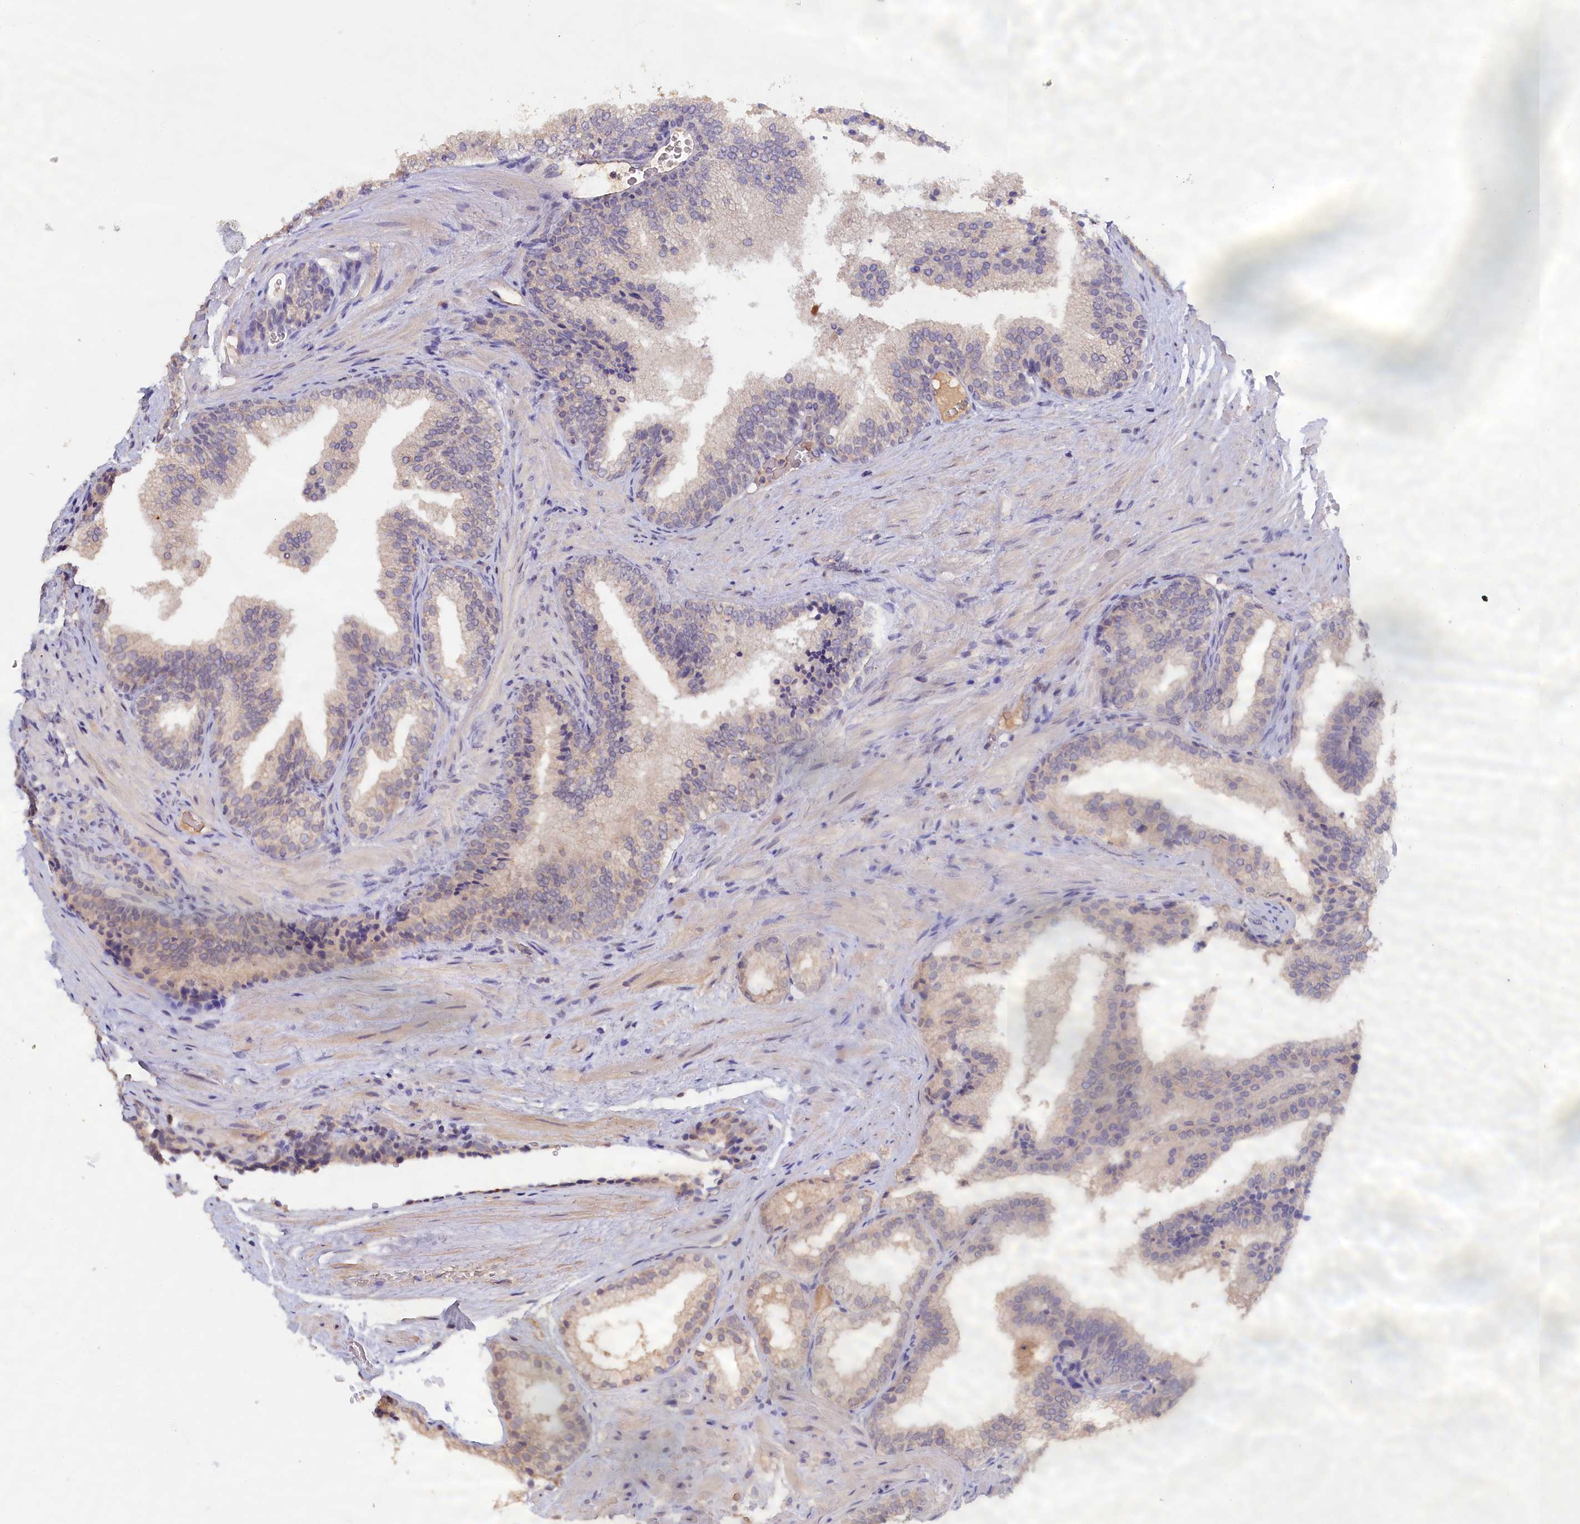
{"staining": {"intensity": "negative", "quantity": "none", "location": "none"}, "tissue": "prostate", "cell_type": "Glandular cells", "image_type": "normal", "snomed": [{"axis": "morphology", "description": "Normal tissue, NOS"}, {"axis": "topography", "description": "Prostate"}], "caption": "Immunohistochemical staining of unremarkable prostate exhibits no significant positivity in glandular cells. (DAB (3,3'-diaminobenzidine) immunohistochemistry with hematoxylin counter stain).", "gene": "CELF5", "patient": {"sex": "male", "age": 76}}